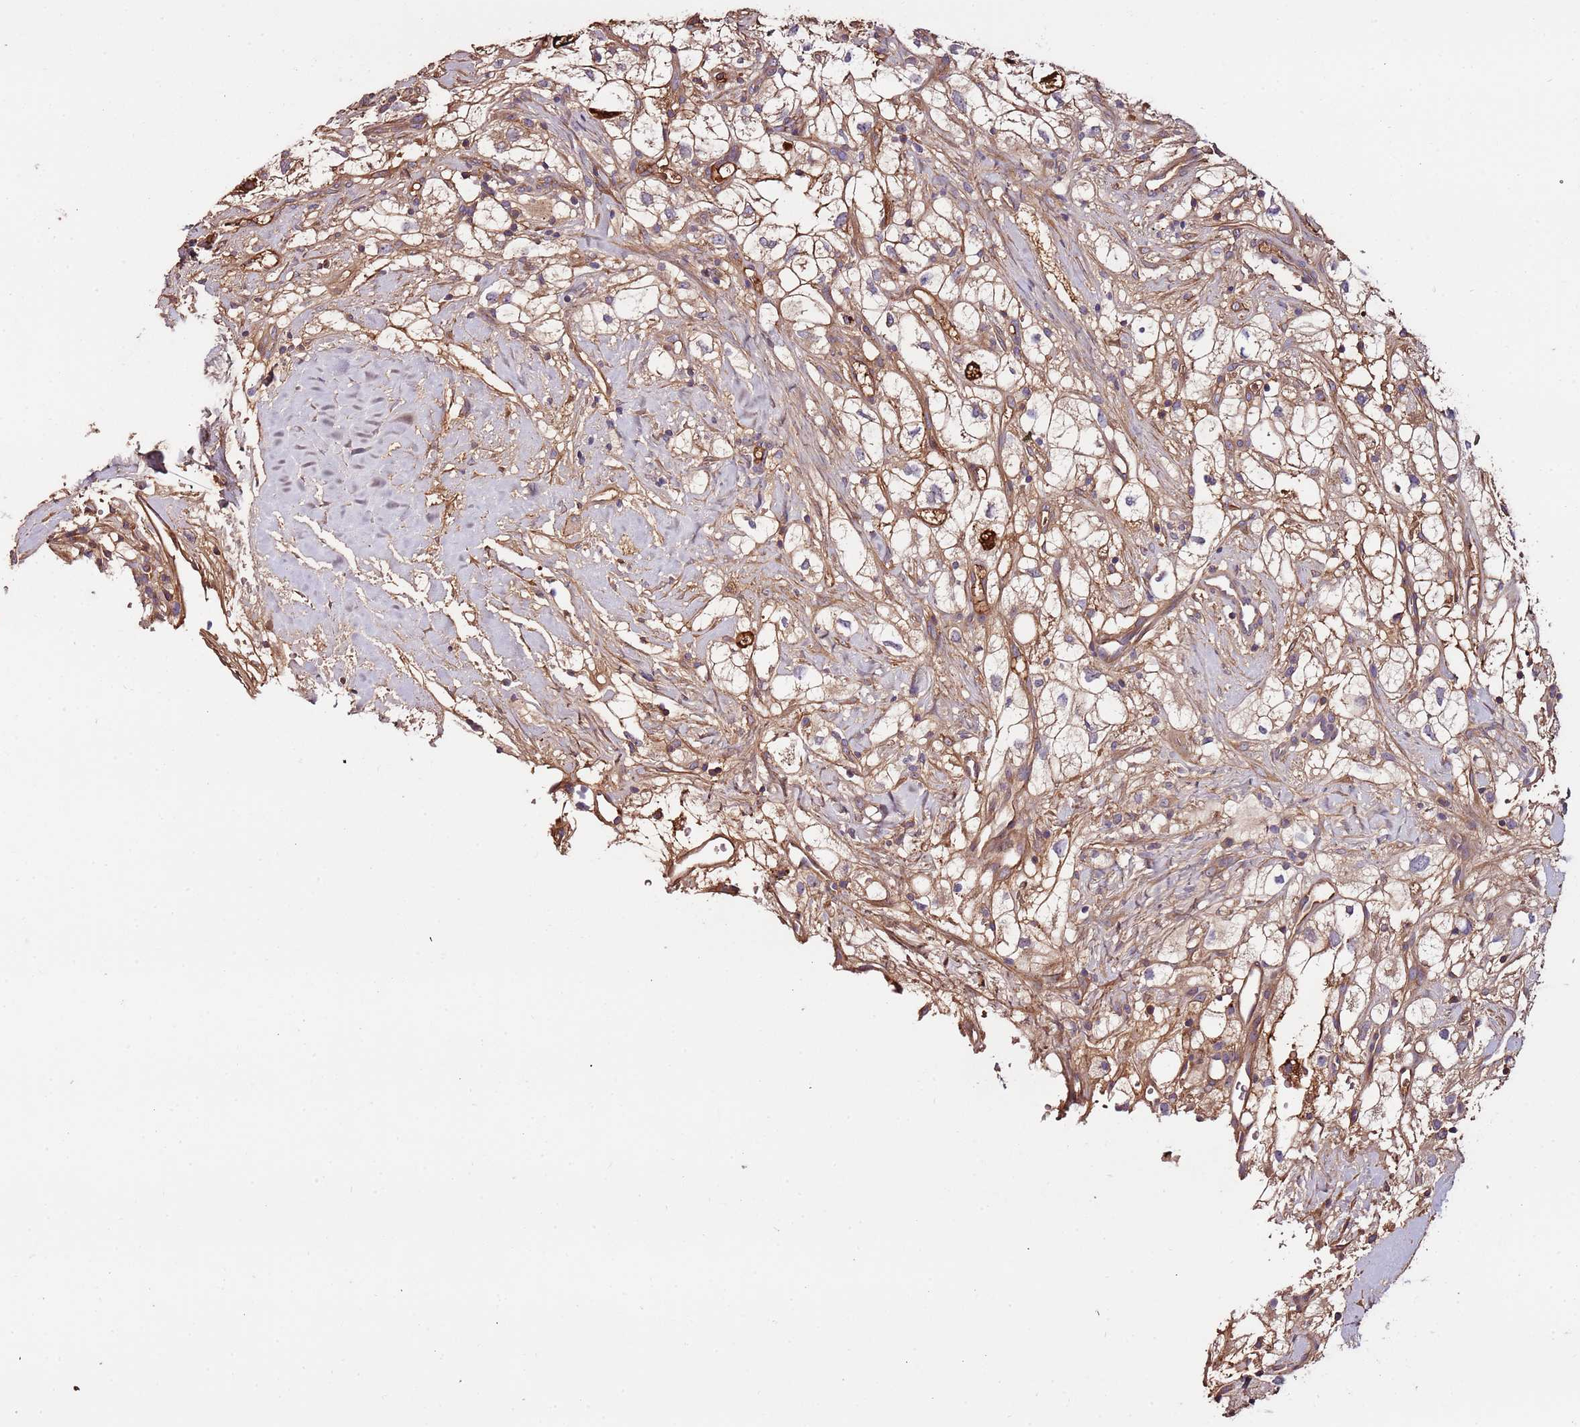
{"staining": {"intensity": "moderate", "quantity": ">75%", "location": "cytoplasmic/membranous"}, "tissue": "renal cancer", "cell_type": "Tumor cells", "image_type": "cancer", "snomed": [{"axis": "morphology", "description": "Adenocarcinoma, NOS"}, {"axis": "topography", "description": "Kidney"}], "caption": "Immunohistochemical staining of human renal adenocarcinoma shows medium levels of moderate cytoplasmic/membranous protein staining in about >75% of tumor cells.", "gene": "DENR", "patient": {"sex": "male", "age": 59}}